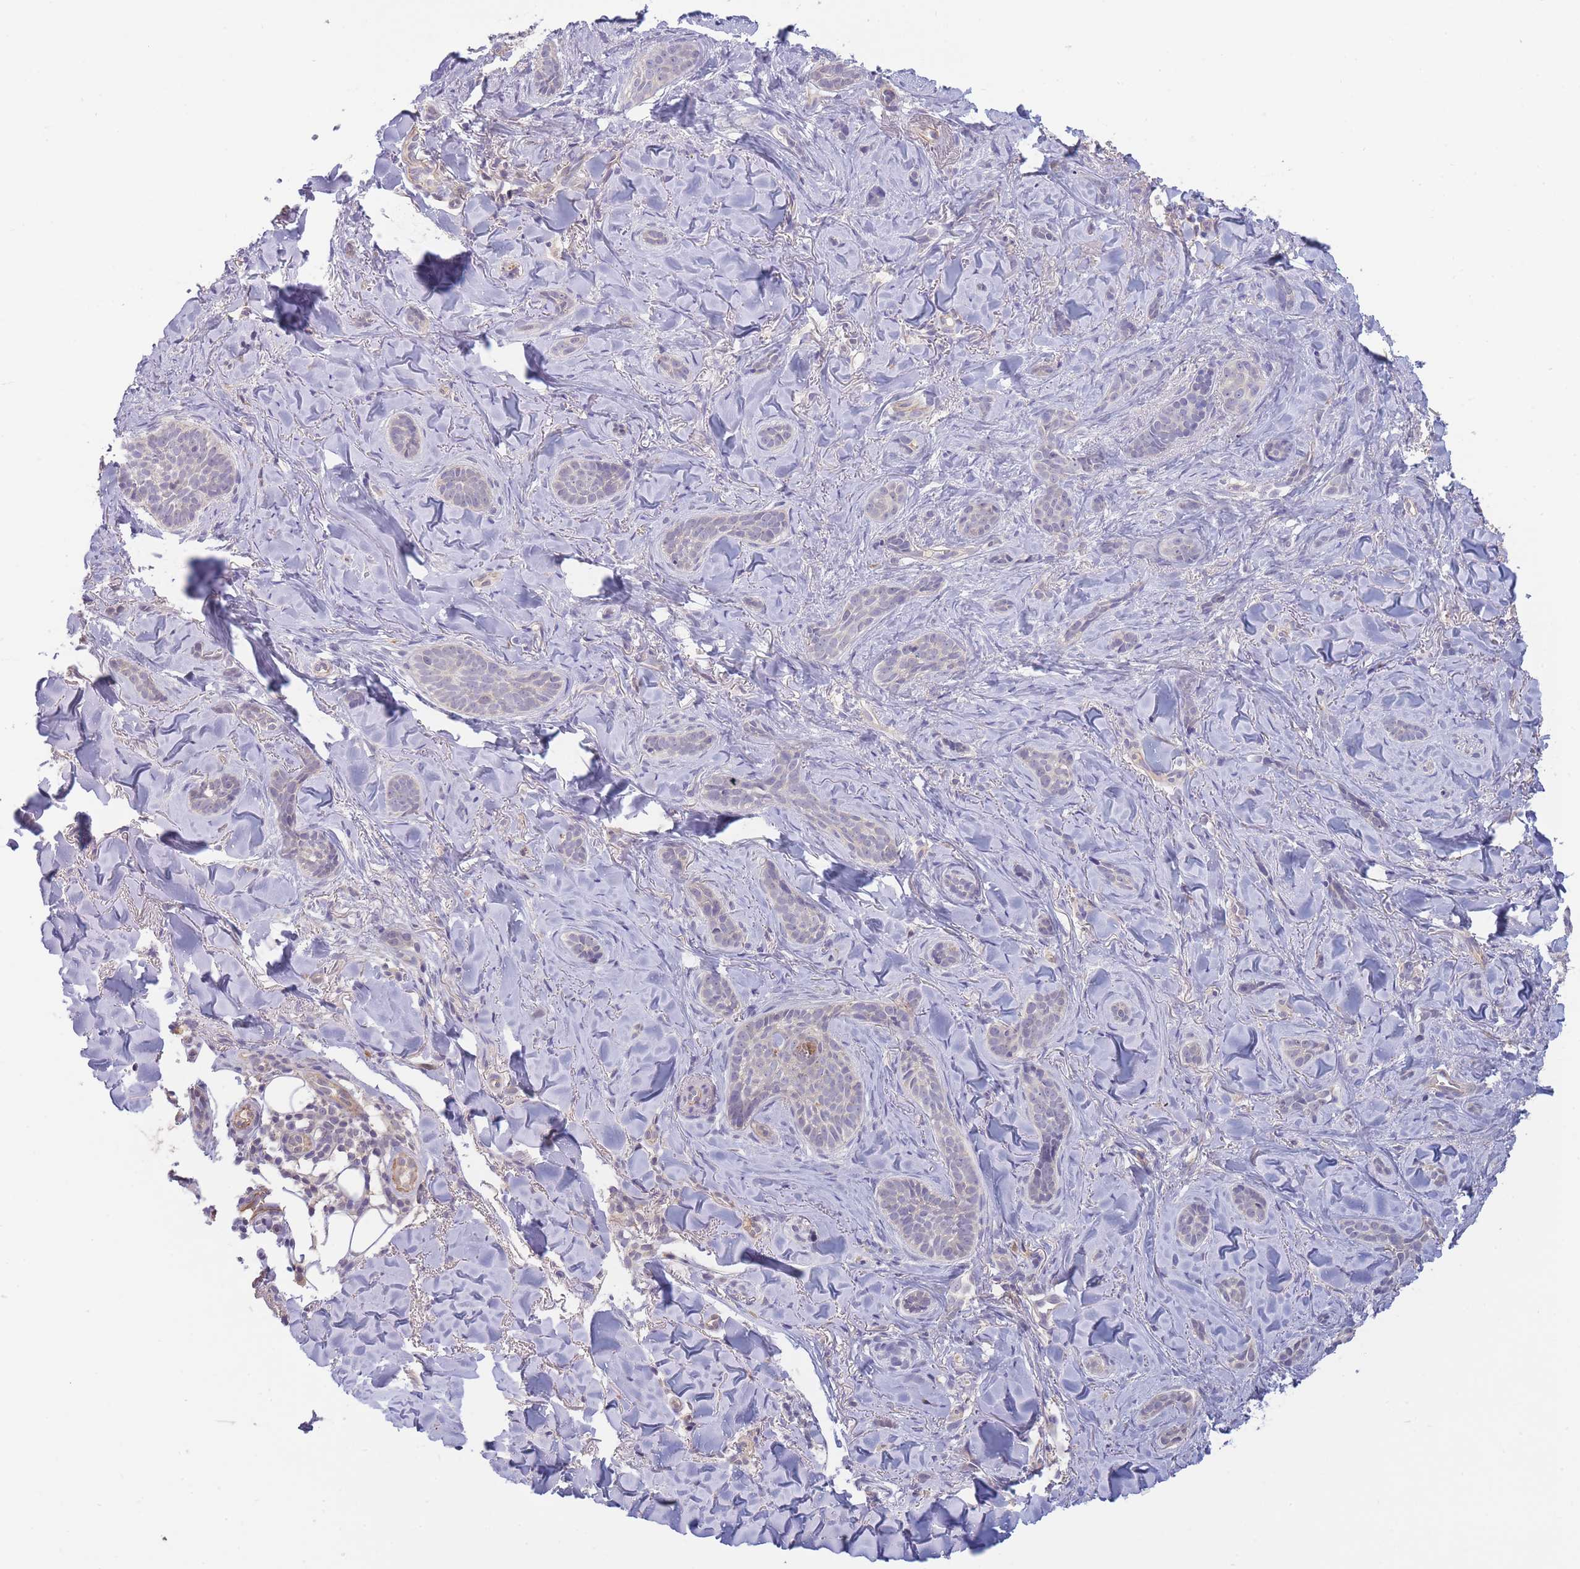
{"staining": {"intensity": "negative", "quantity": "none", "location": "none"}, "tissue": "skin cancer", "cell_type": "Tumor cells", "image_type": "cancer", "snomed": [{"axis": "morphology", "description": "Basal cell carcinoma"}, {"axis": "topography", "description": "Skin"}], "caption": "This is an immunohistochemistry histopathology image of human basal cell carcinoma (skin). There is no expression in tumor cells.", "gene": "NDUFAF5", "patient": {"sex": "female", "age": 55}}